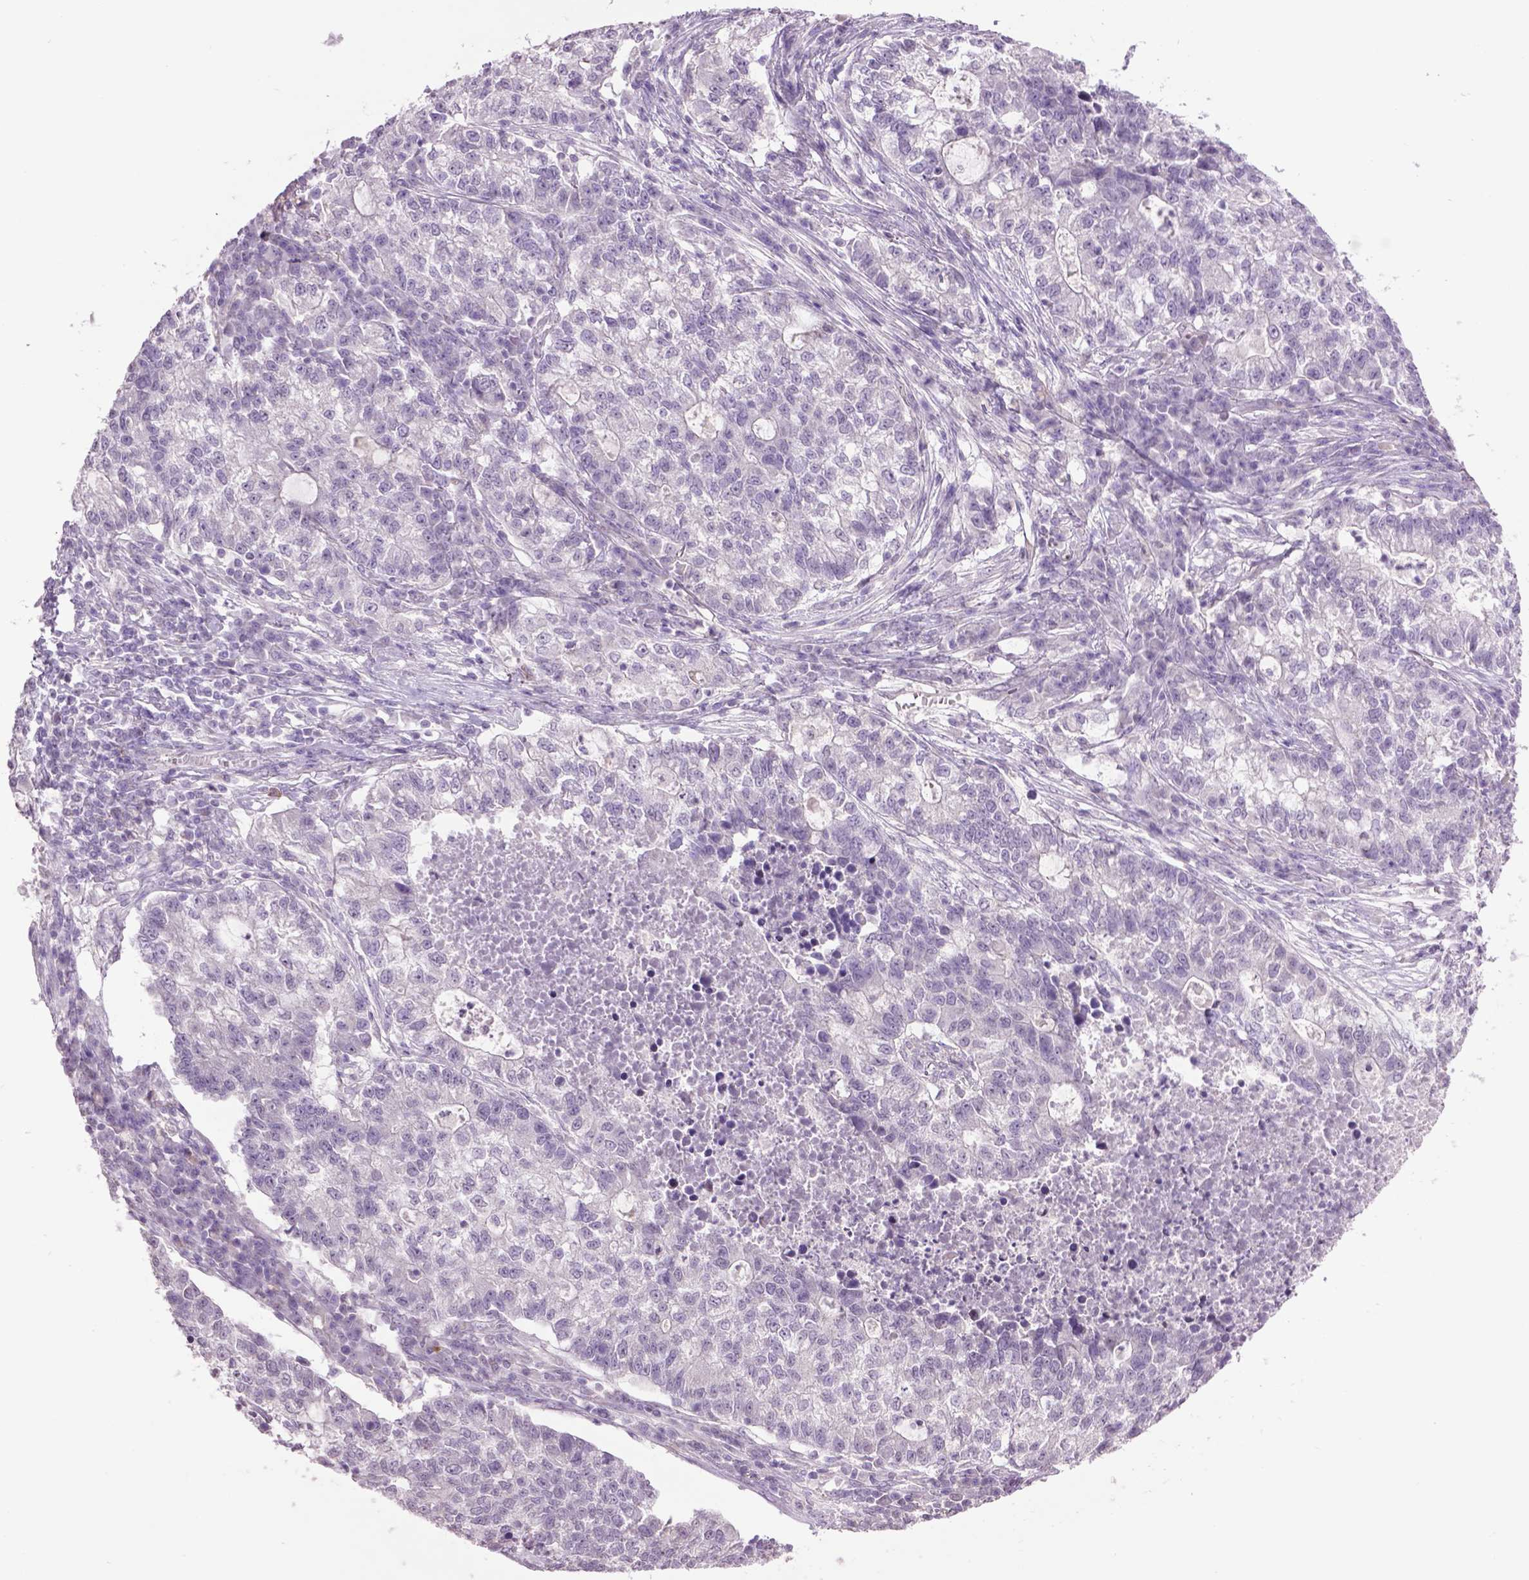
{"staining": {"intensity": "negative", "quantity": "none", "location": "none"}, "tissue": "lung cancer", "cell_type": "Tumor cells", "image_type": "cancer", "snomed": [{"axis": "morphology", "description": "Adenocarcinoma, NOS"}, {"axis": "topography", "description": "Lung"}], "caption": "A high-resolution histopathology image shows immunohistochemistry (IHC) staining of lung cancer (adenocarcinoma), which displays no significant positivity in tumor cells. (Immunohistochemistry, brightfield microscopy, high magnification).", "gene": "TH", "patient": {"sex": "male", "age": 57}}